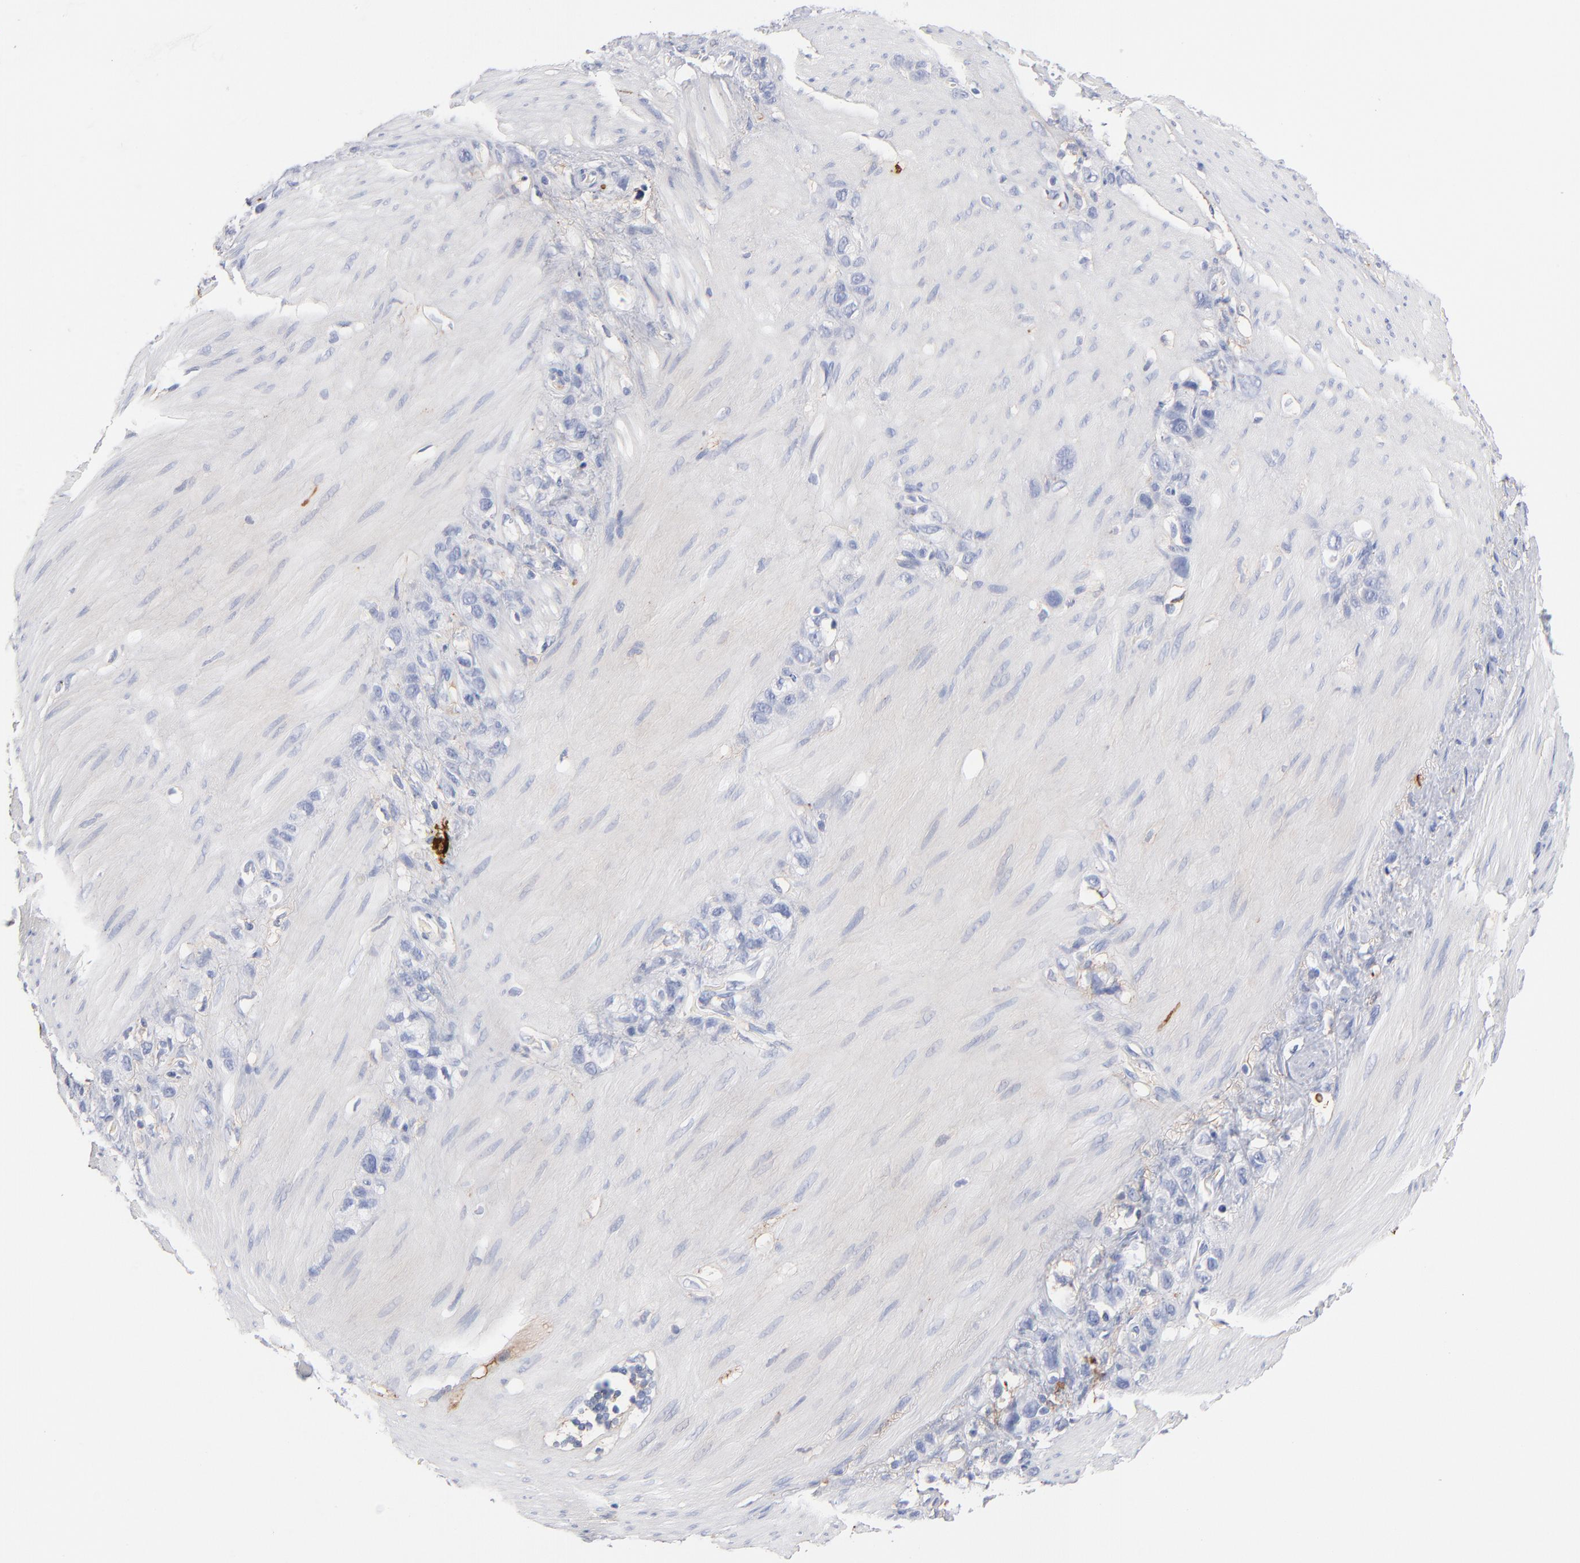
{"staining": {"intensity": "negative", "quantity": "none", "location": "none"}, "tissue": "stomach cancer", "cell_type": "Tumor cells", "image_type": "cancer", "snomed": [{"axis": "morphology", "description": "Normal tissue, NOS"}, {"axis": "morphology", "description": "Adenocarcinoma, NOS"}, {"axis": "morphology", "description": "Adenocarcinoma, High grade"}, {"axis": "topography", "description": "Stomach, upper"}, {"axis": "topography", "description": "Stomach"}], "caption": "Protein analysis of stomach cancer (high-grade adenocarcinoma) reveals no significant expression in tumor cells.", "gene": "APOH", "patient": {"sex": "female", "age": 65}}